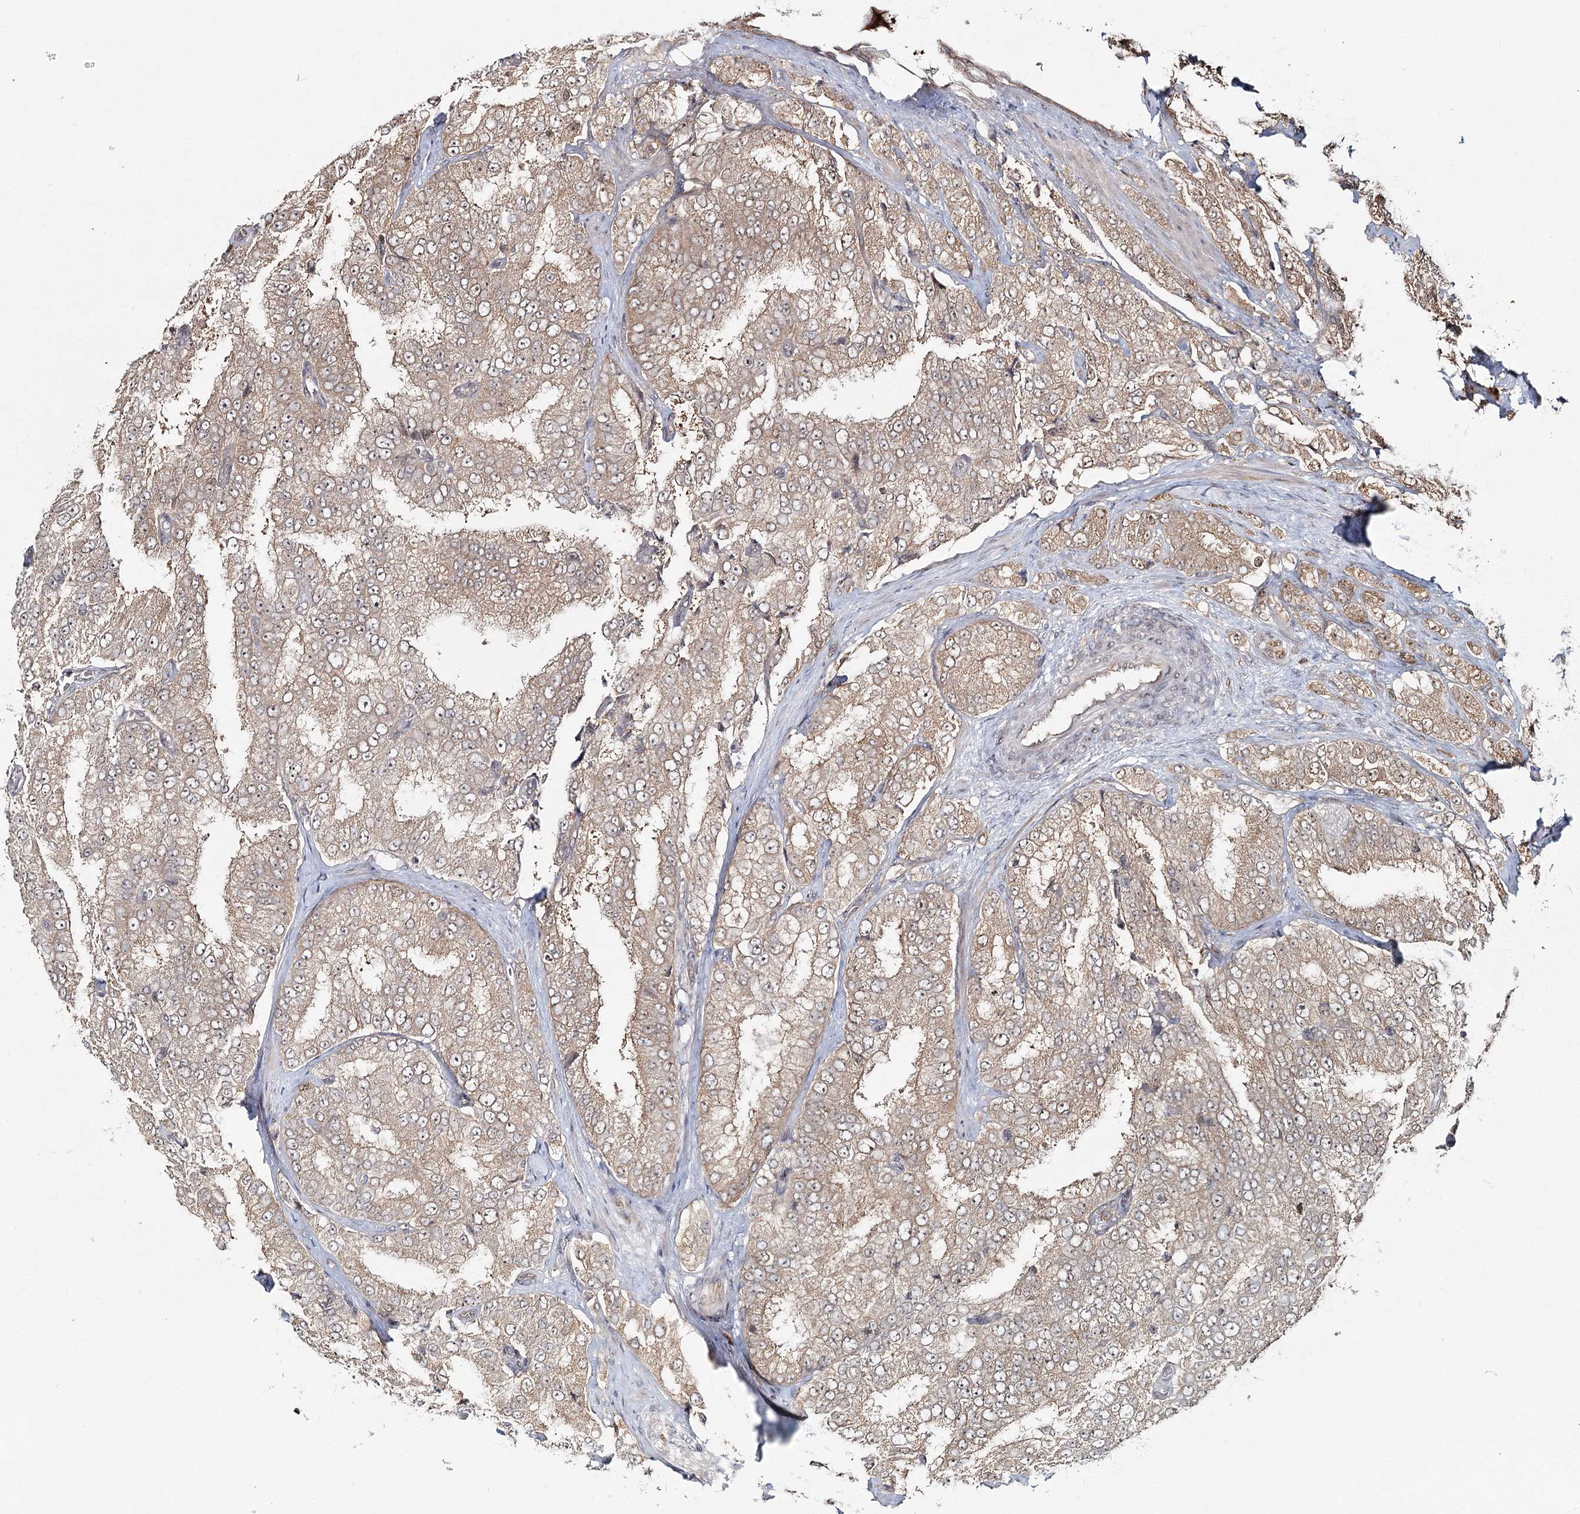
{"staining": {"intensity": "weak", "quantity": "25%-75%", "location": "cytoplasmic/membranous"}, "tissue": "prostate cancer", "cell_type": "Tumor cells", "image_type": "cancer", "snomed": [{"axis": "morphology", "description": "Adenocarcinoma, High grade"}, {"axis": "topography", "description": "Prostate"}], "caption": "Human prostate cancer stained with a protein marker reveals weak staining in tumor cells.", "gene": "FAM120B", "patient": {"sex": "male", "age": 58}}